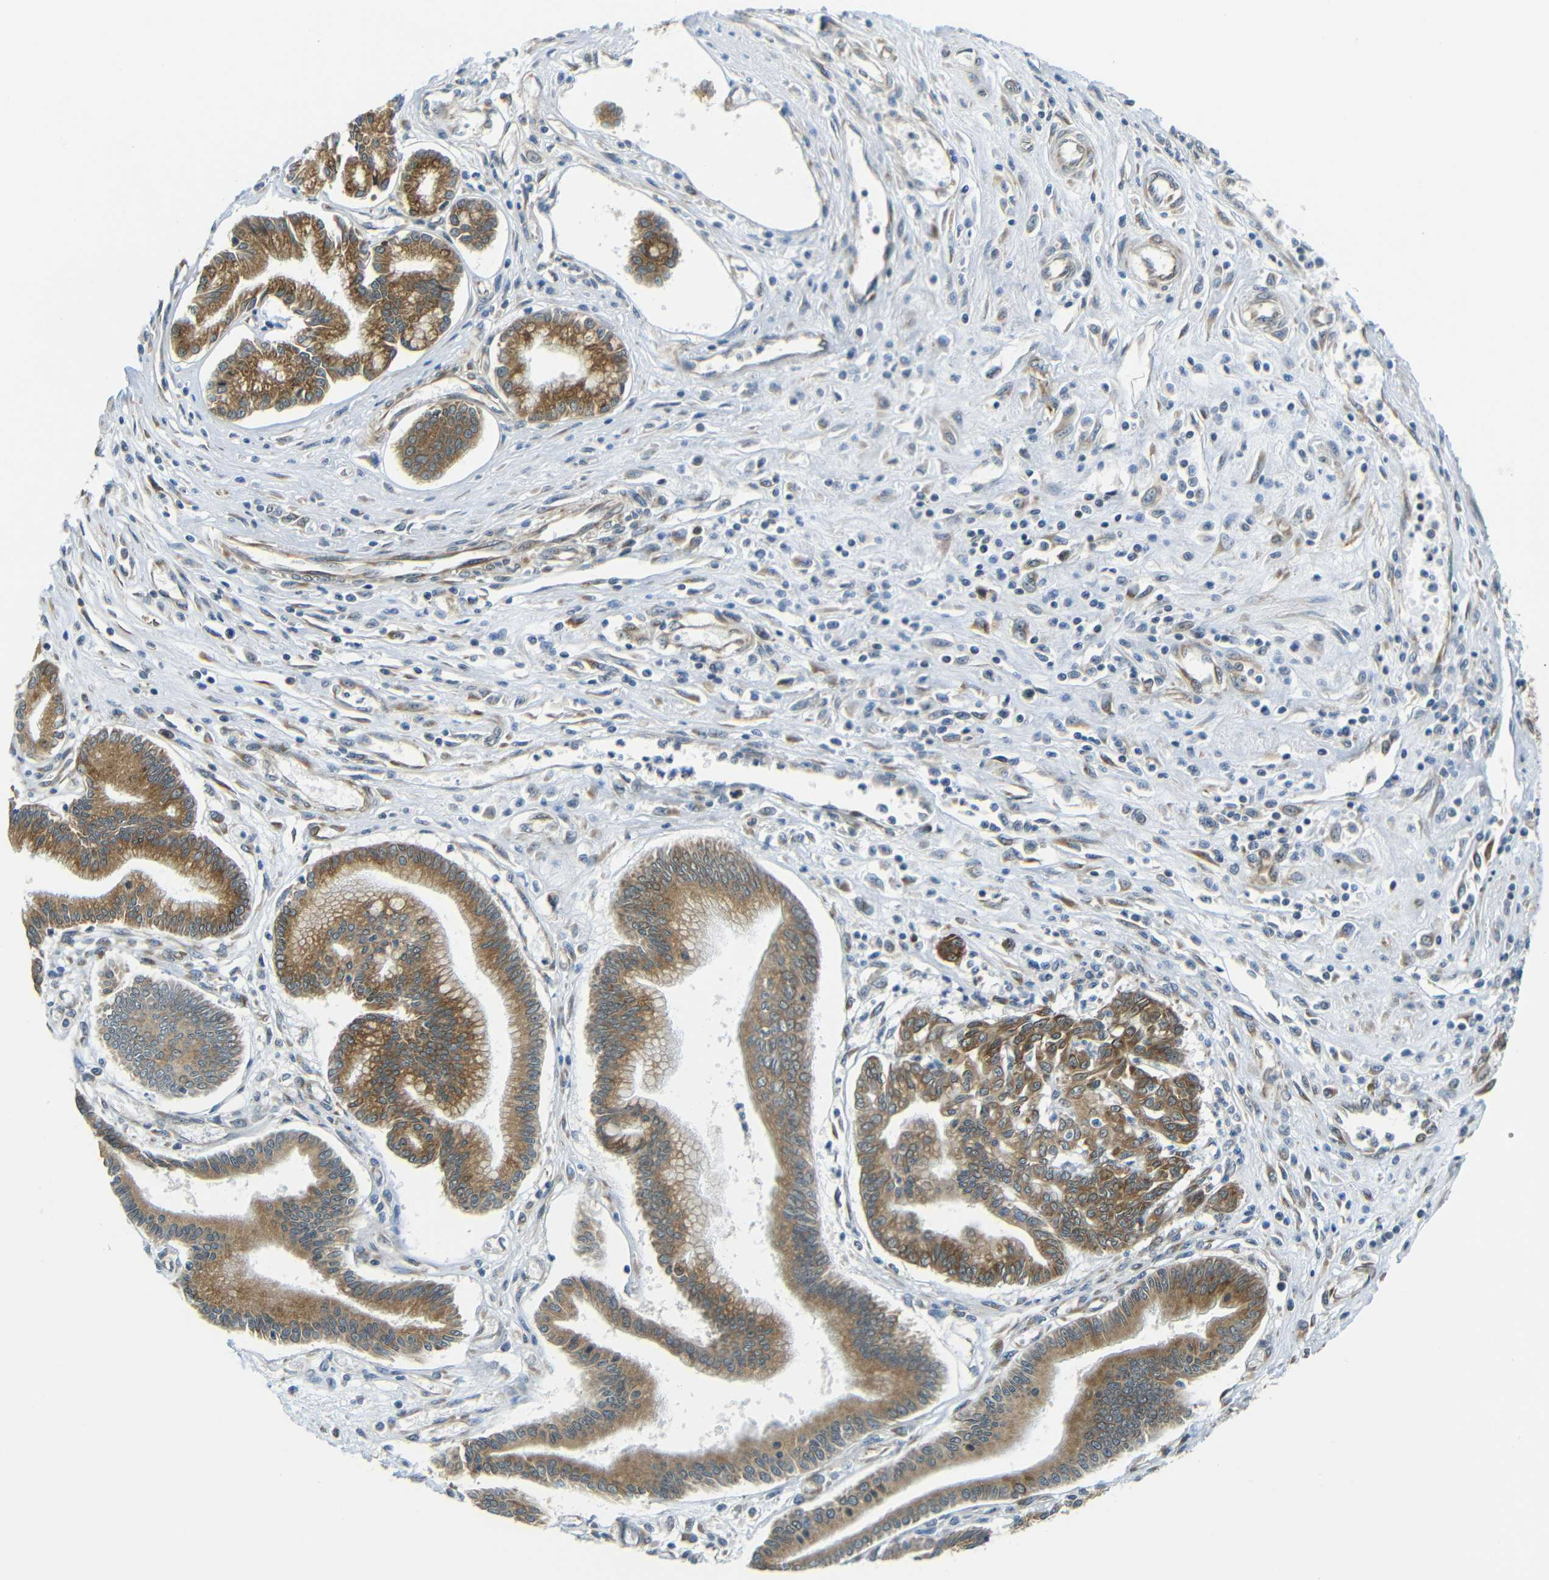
{"staining": {"intensity": "moderate", "quantity": ">75%", "location": "cytoplasmic/membranous"}, "tissue": "pancreatic cancer", "cell_type": "Tumor cells", "image_type": "cancer", "snomed": [{"axis": "morphology", "description": "Adenocarcinoma, NOS"}, {"axis": "topography", "description": "Pancreas"}], "caption": "High-power microscopy captured an immunohistochemistry micrograph of adenocarcinoma (pancreatic), revealing moderate cytoplasmic/membranous positivity in about >75% of tumor cells.", "gene": "VAPB", "patient": {"sex": "male", "age": 56}}